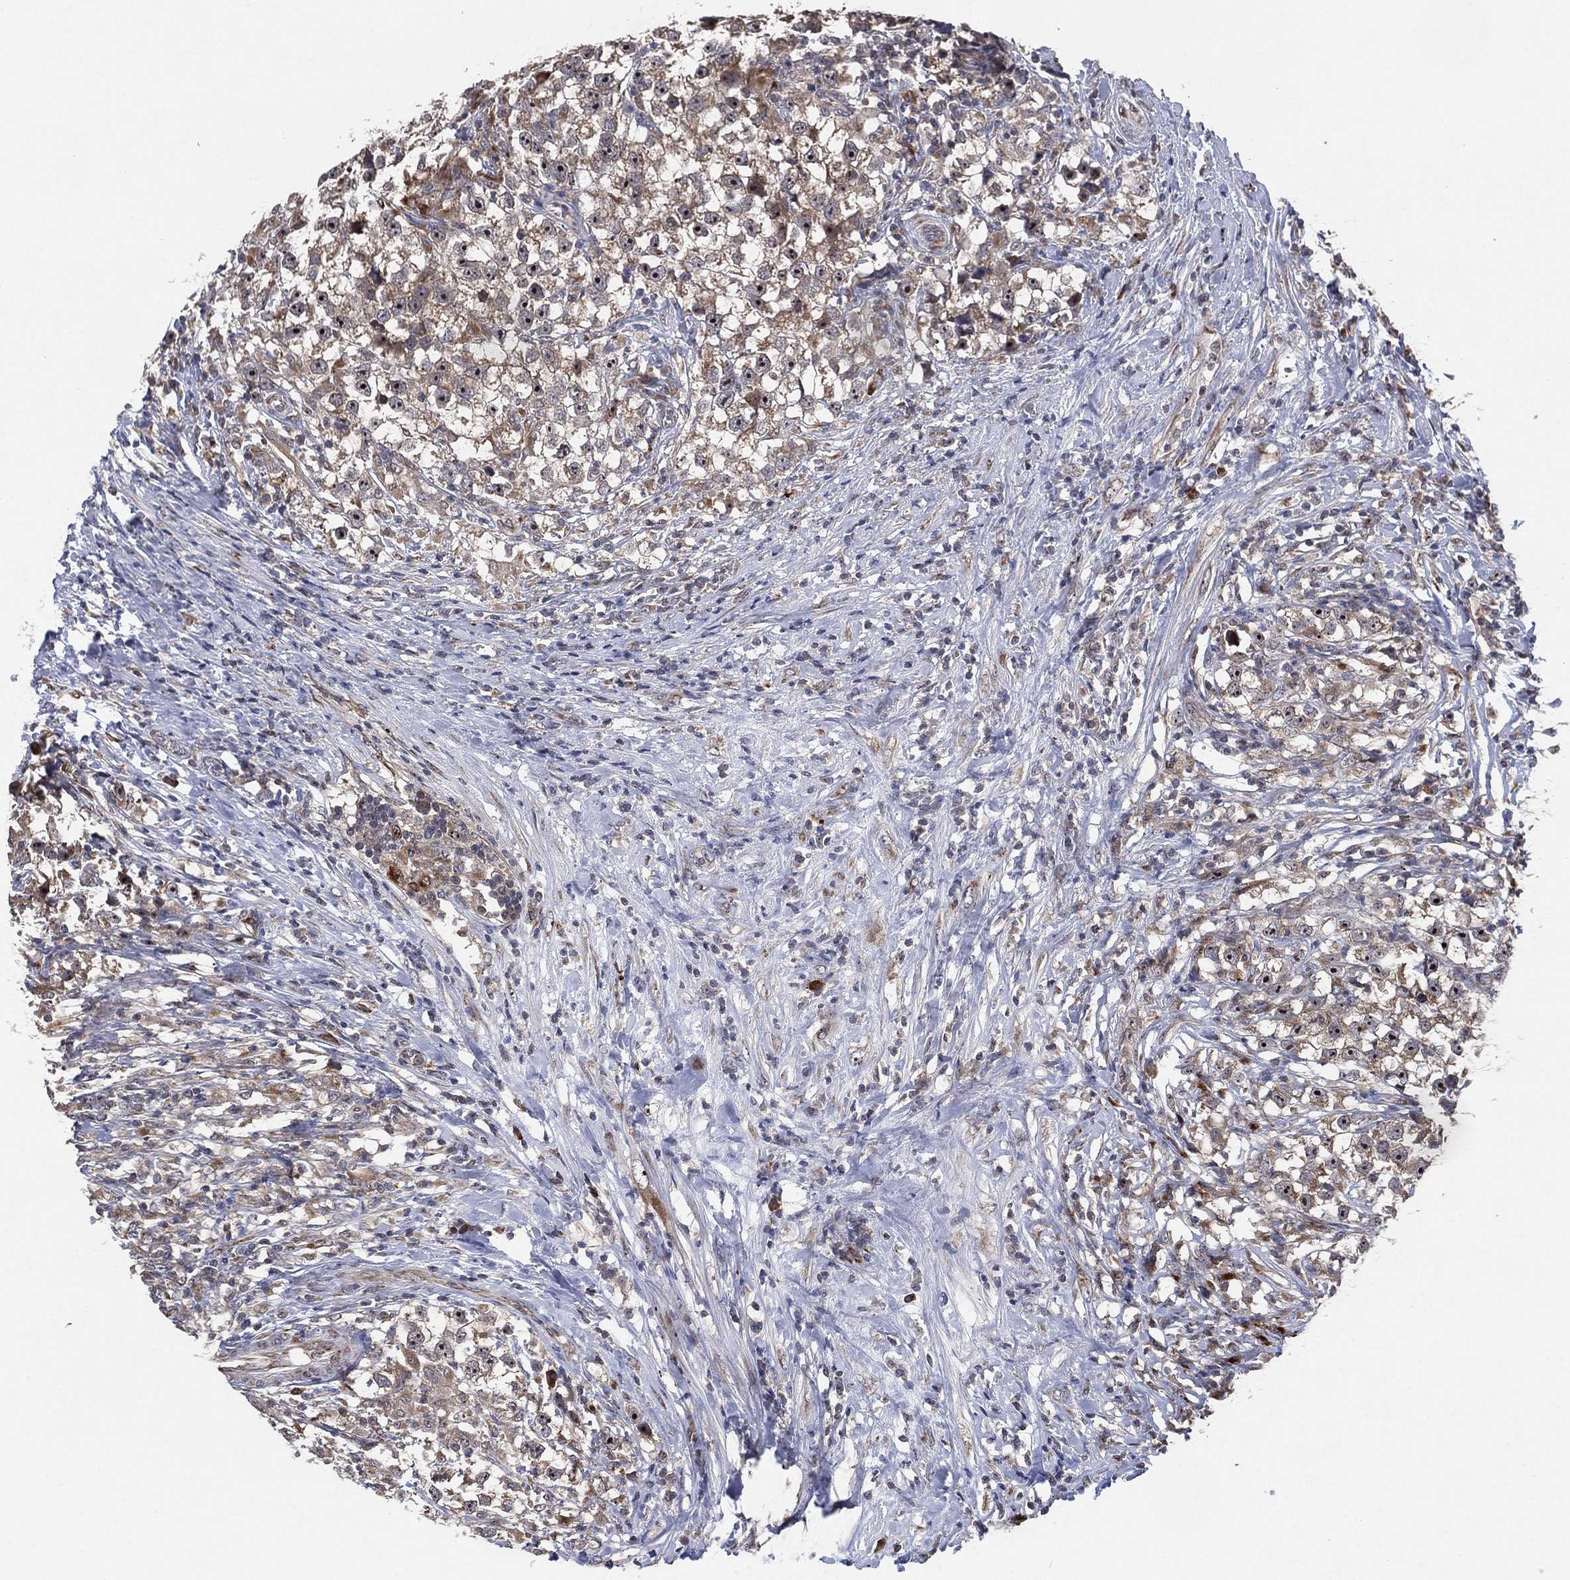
{"staining": {"intensity": "weak", "quantity": "25%-75%", "location": "cytoplasmic/membranous"}, "tissue": "testis cancer", "cell_type": "Tumor cells", "image_type": "cancer", "snomed": [{"axis": "morphology", "description": "Seminoma, NOS"}, {"axis": "topography", "description": "Testis"}], "caption": "Testis seminoma stained with DAB IHC displays low levels of weak cytoplasmic/membranous expression in approximately 25%-75% of tumor cells. (Stains: DAB (3,3'-diaminobenzidine) in brown, nuclei in blue, Microscopy: brightfield microscopy at high magnification).", "gene": "FAM104A", "patient": {"sex": "male", "age": 46}}